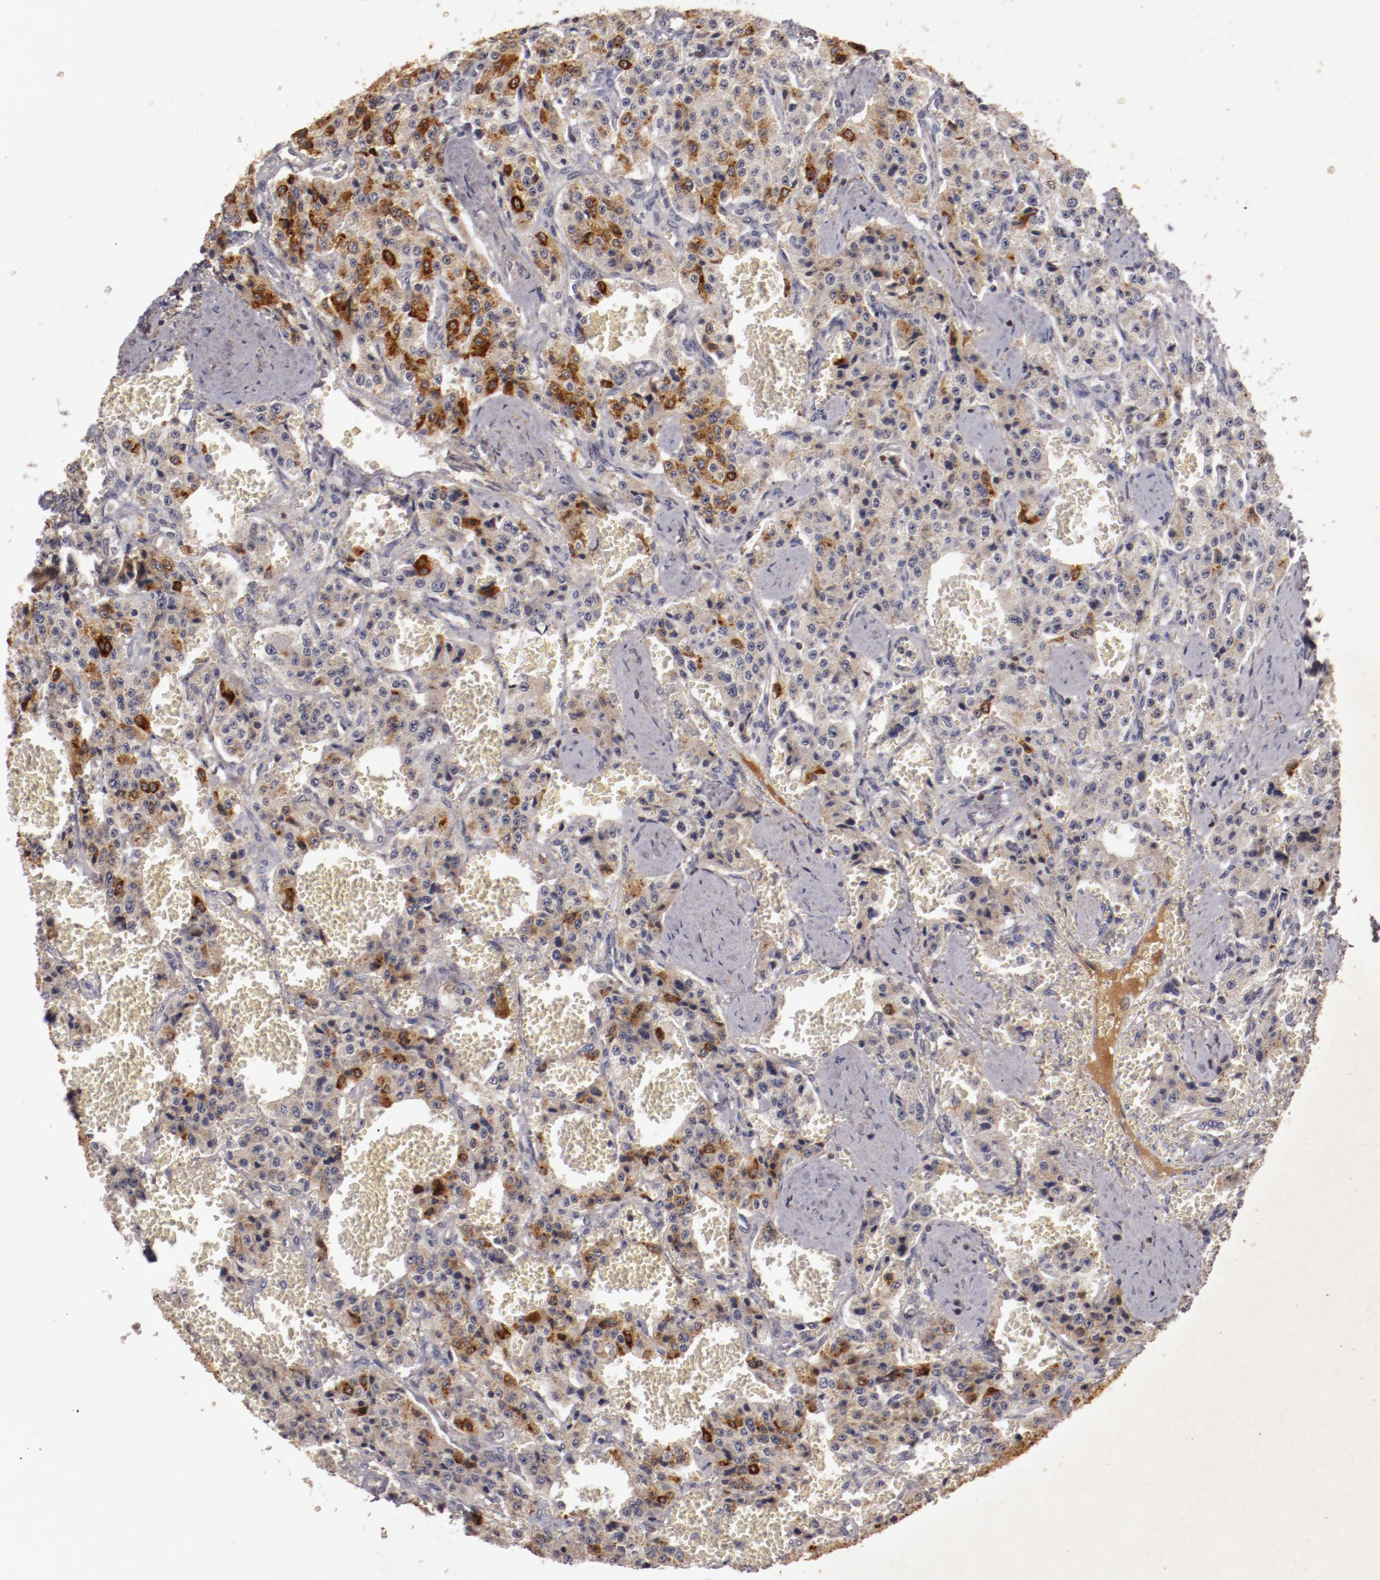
{"staining": {"intensity": "moderate", "quantity": "<25%", "location": "cytoplasmic/membranous"}, "tissue": "carcinoid", "cell_type": "Tumor cells", "image_type": "cancer", "snomed": [{"axis": "morphology", "description": "Carcinoid, malignant, NOS"}, {"axis": "topography", "description": "Small intestine"}], "caption": "The photomicrograph exhibits a brown stain indicating the presence of a protein in the cytoplasmic/membranous of tumor cells in malignant carcinoid.", "gene": "MBL2", "patient": {"sex": "male", "age": 52}}